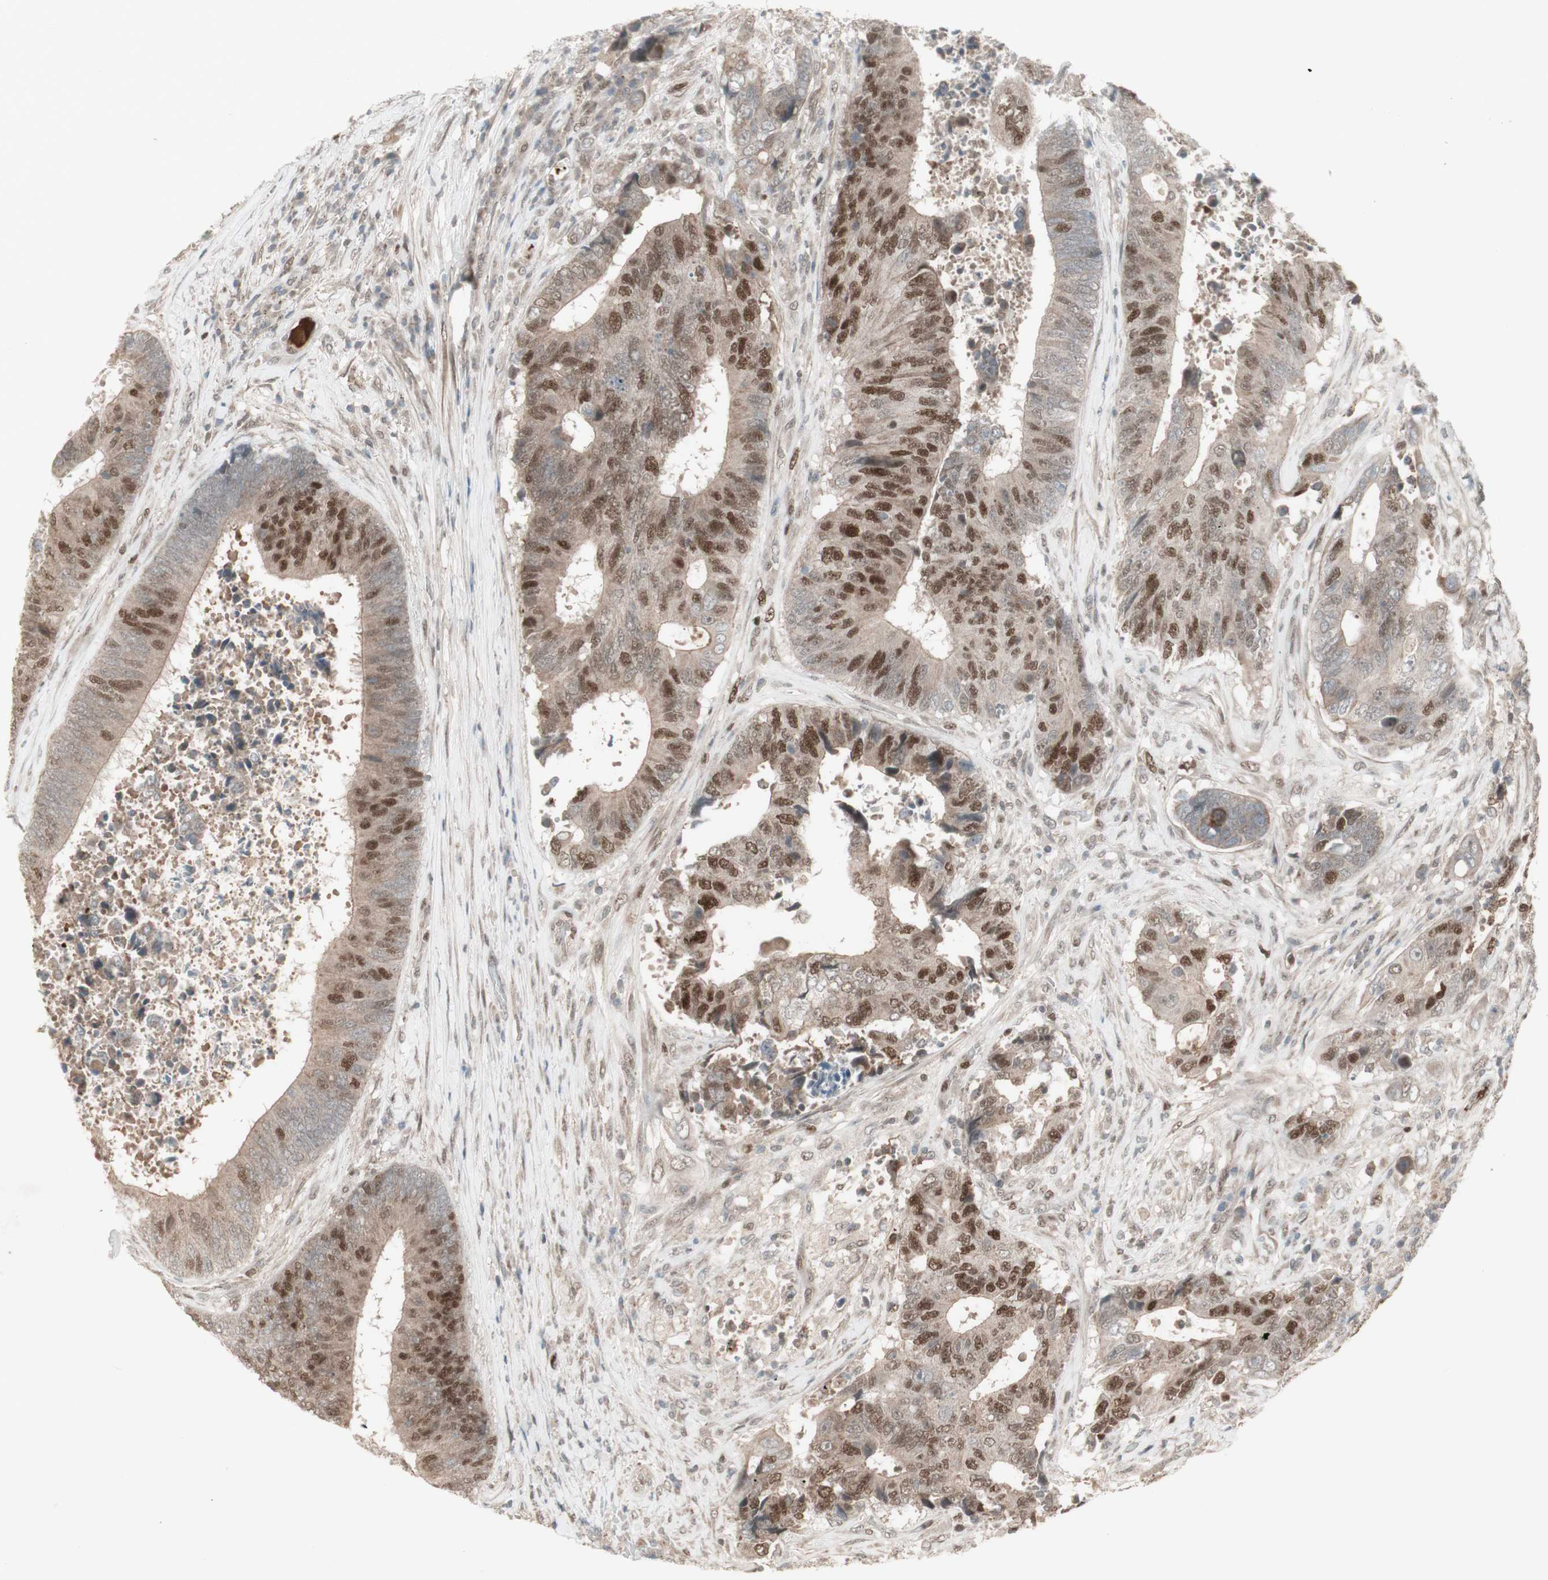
{"staining": {"intensity": "moderate", "quantity": ">75%", "location": "cytoplasmic/membranous,nuclear"}, "tissue": "colorectal cancer", "cell_type": "Tumor cells", "image_type": "cancer", "snomed": [{"axis": "morphology", "description": "Adenocarcinoma, NOS"}, {"axis": "topography", "description": "Rectum"}], "caption": "DAB (3,3'-diaminobenzidine) immunohistochemical staining of human adenocarcinoma (colorectal) reveals moderate cytoplasmic/membranous and nuclear protein positivity in approximately >75% of tumor cells.", "gene": "MSH6", "patient": {"sex": "male", "age": 72}}